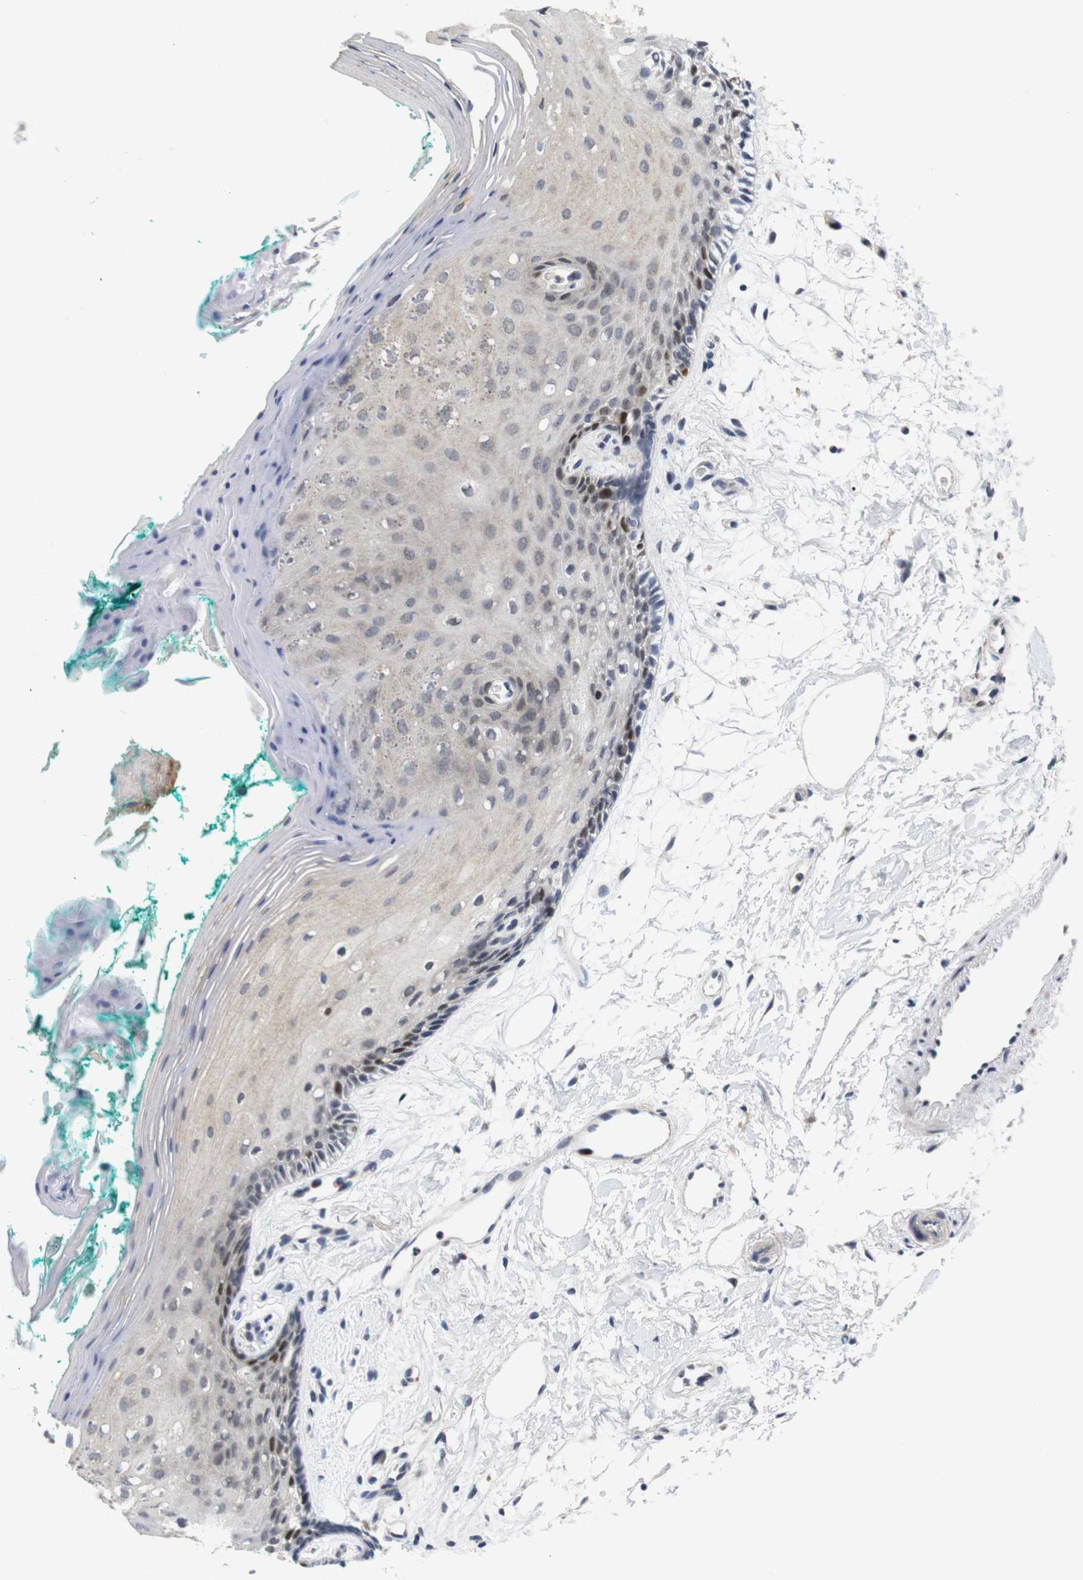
{"staining": {"intensity": "strong", "quantity": "<25%", "location": "nuclear"}, "tissue": "oral mucosa", "cell_type": "Squamous epithelial cells", "image_type": "normal", "snomed": [{"axis": "morphology", "description": "Normal tissue, NOS"}, {"axis": "topography", "description": "Skeletal muscle"}, {"axis": "topography", "description": "Oral tissue"}, {"axis": "topography", "description": "Peripheral nerve tissue"}], "caption": "High-magnification brightfield microscopy of unremarkable oral mucosa stained with DAB (brown) and counterstained with hematoxylin (blue). squamous epithelial cells exhibit strong nuclear positivity is present in approximately<25% of cells.", "gene": "SKP2", "patient": {"sex": "female", "age": 84}}